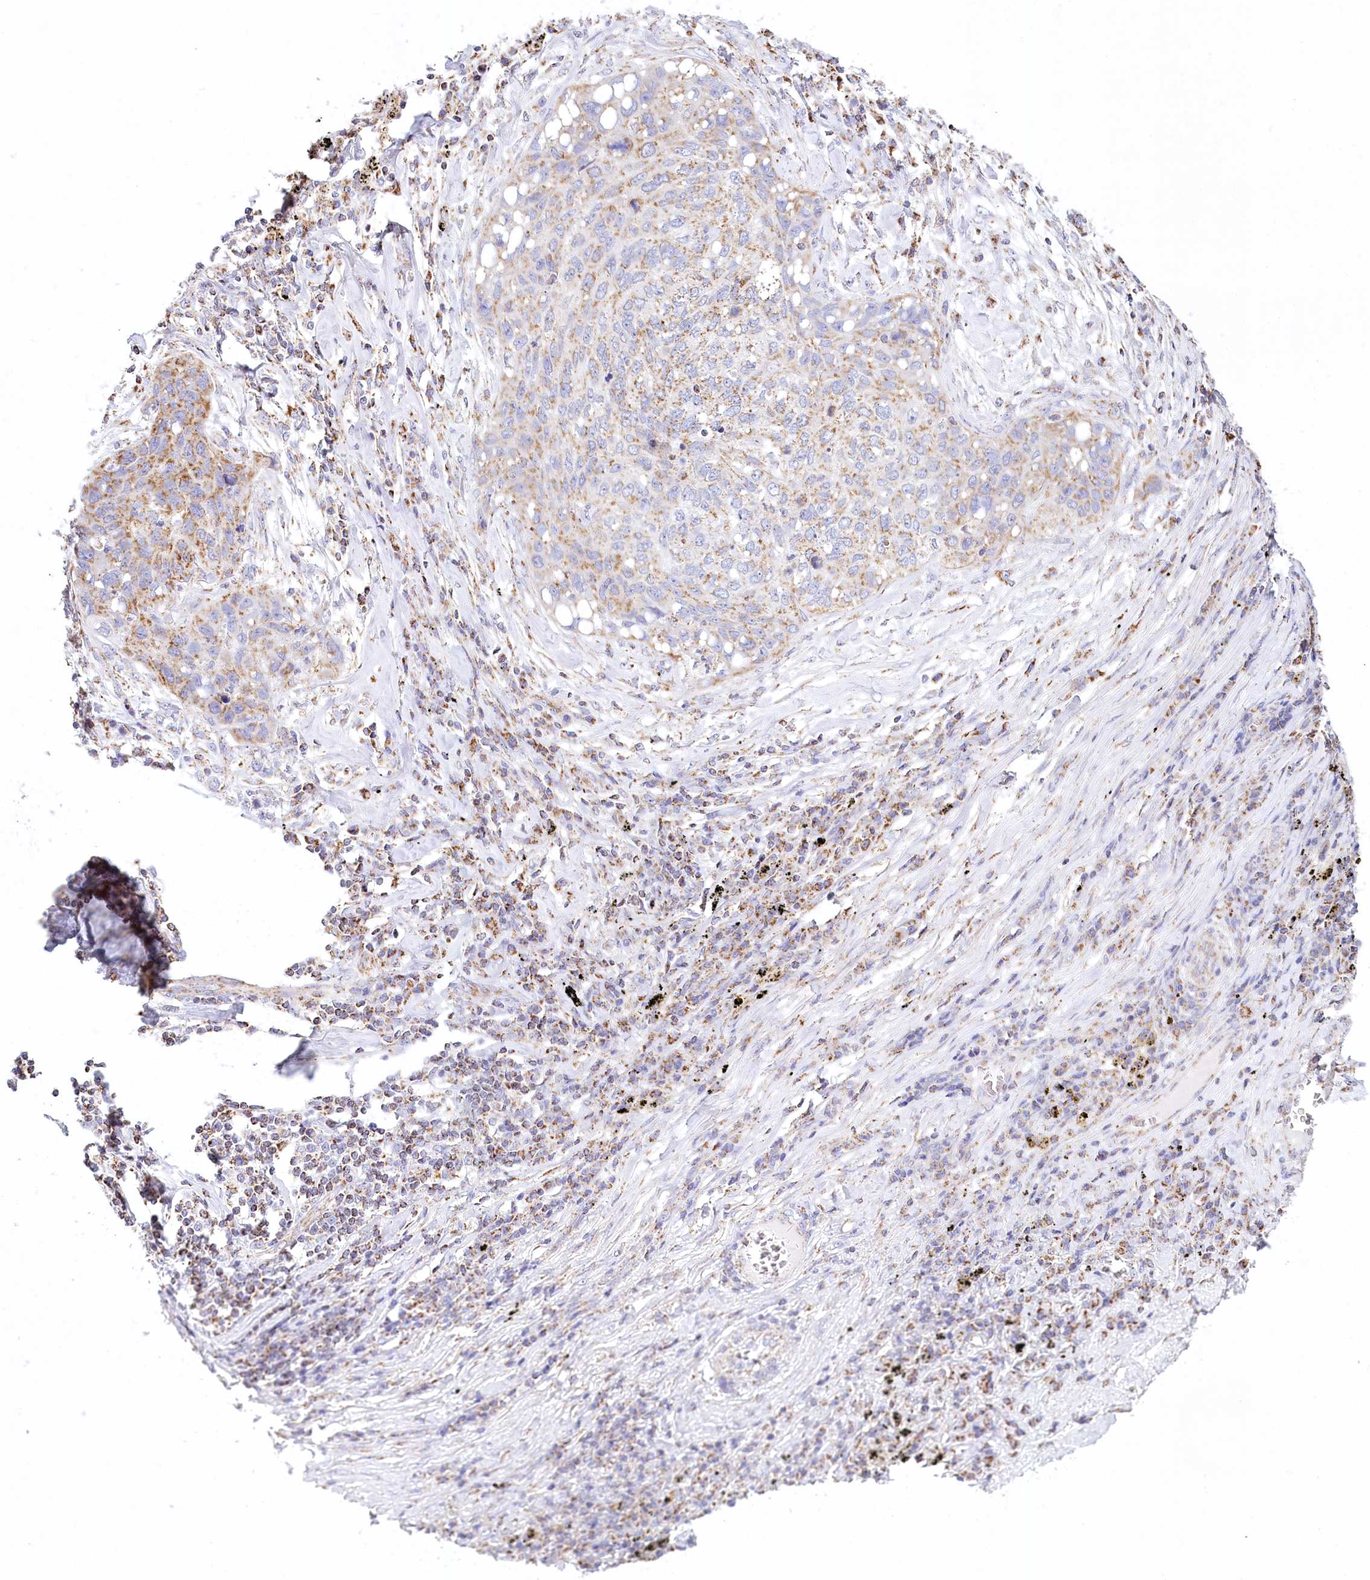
{"staining": {"intensity": "moderate", "quantity": "25%-75%", "location": "cytoplasmic/membranous"}, "tissue": "lung cancer", "cell_type": "Tumor cells", "image_type": "cancer", "snomed": [{"axis": "morphology", "description": "Squamous cell carcinoma, NOS"}, {"axis": "topography", "description": "Lung"}], "caption": "Moderate cytoplasmic/membranous expression is appreciated in about 25%-75% of tumor cells in lung cancer. (IHC, brightfield microscopy, high magnification).", "gene": "LSS", "patient": {"sex": "female", "age": 63}}